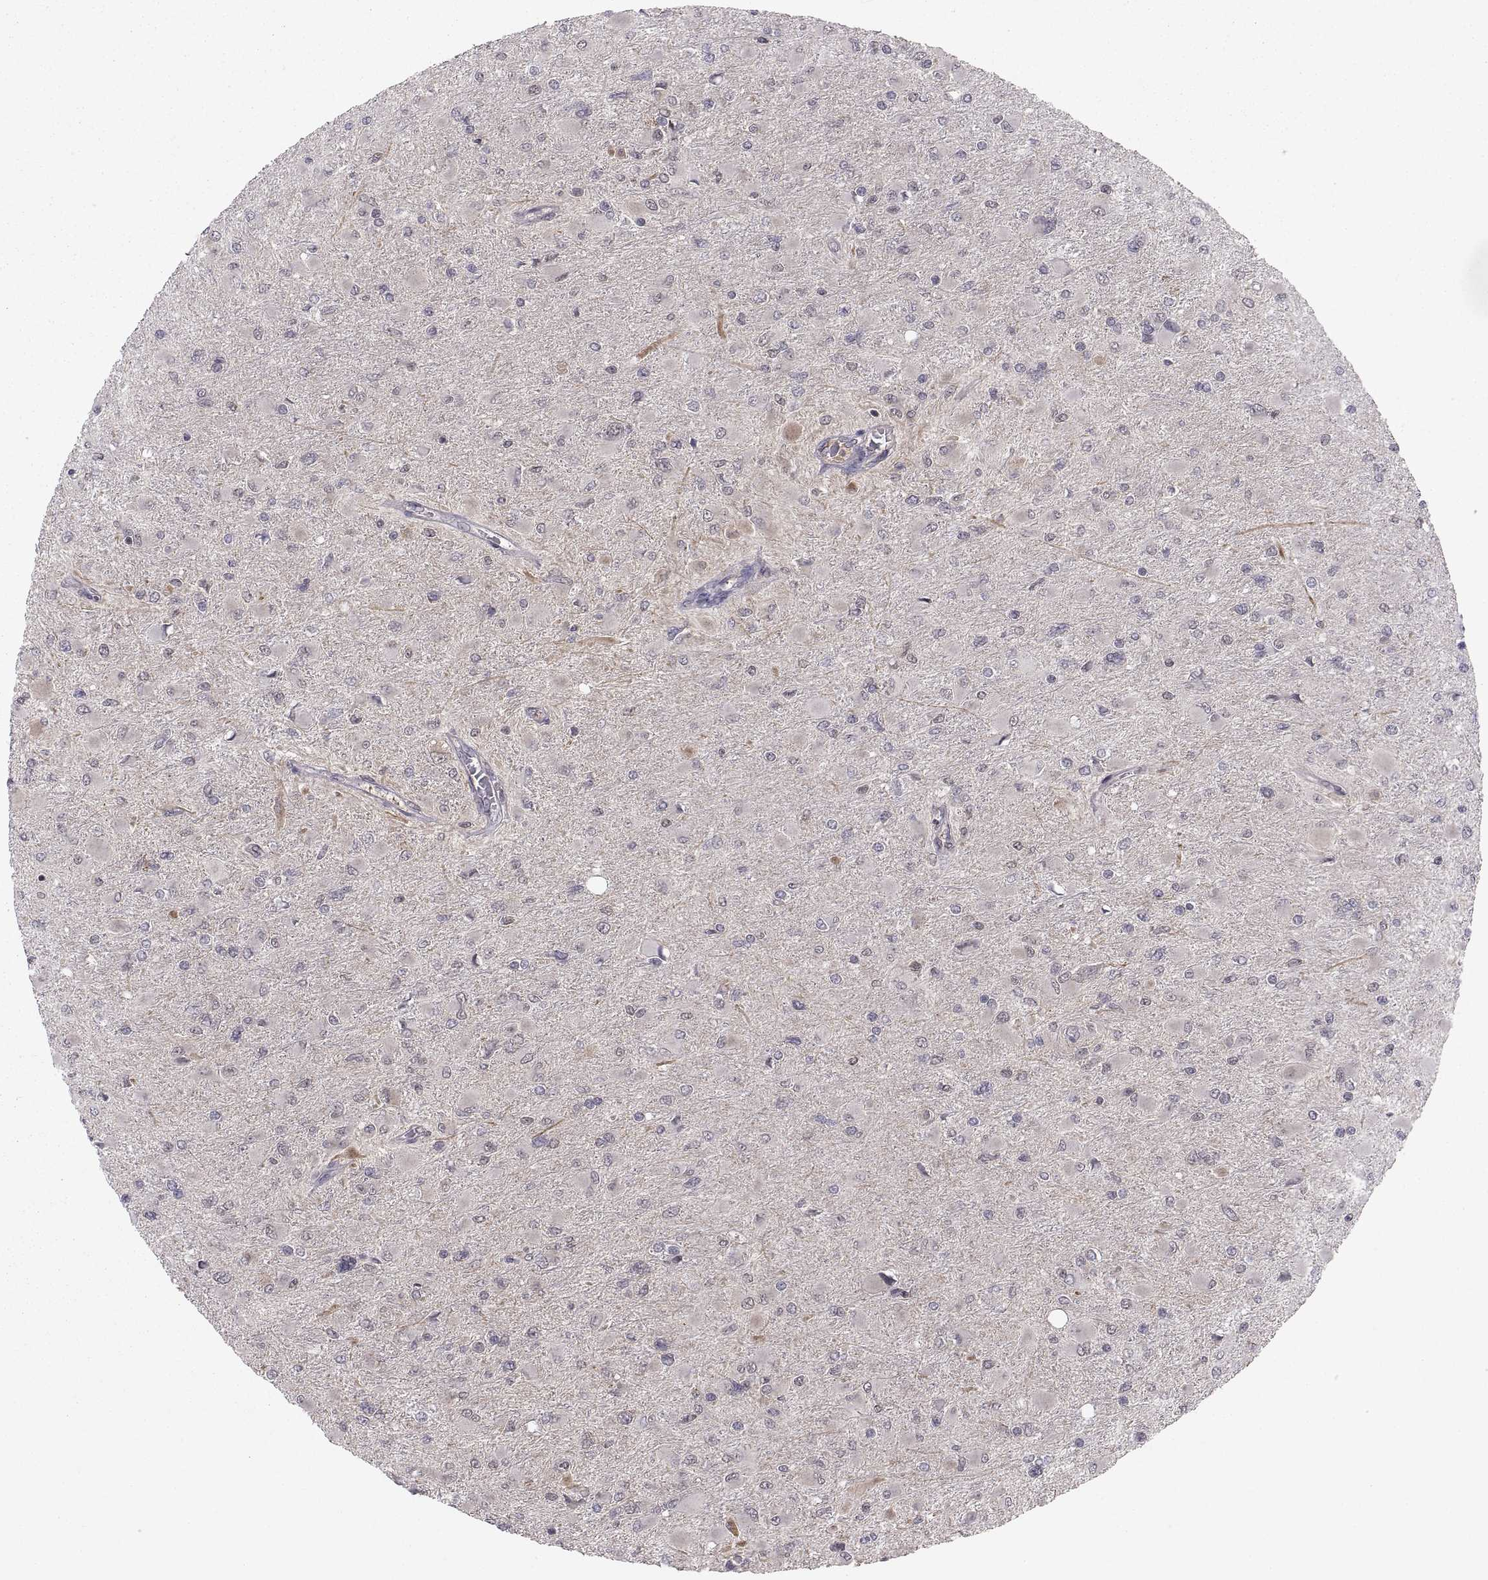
{"staining": {"intensity": "negative", "quantity": "none", "location": "none"}, "tissue": "glioma", "cell_type": "Tumor cells", "image_type": "cancer", "snomed": [{"axis": "morphology", "description": "Glioma, malignant, High grade"}, {"axis": "topography", "description": "Cerebral cortex"}], "caption": "IHC image of glioma stained for a protein (brown), which reveals no staining in tumor cells. Nuclei are stained in blue.", "gene": "ABL2", "patient": {"sex": "female", "age": 36}}